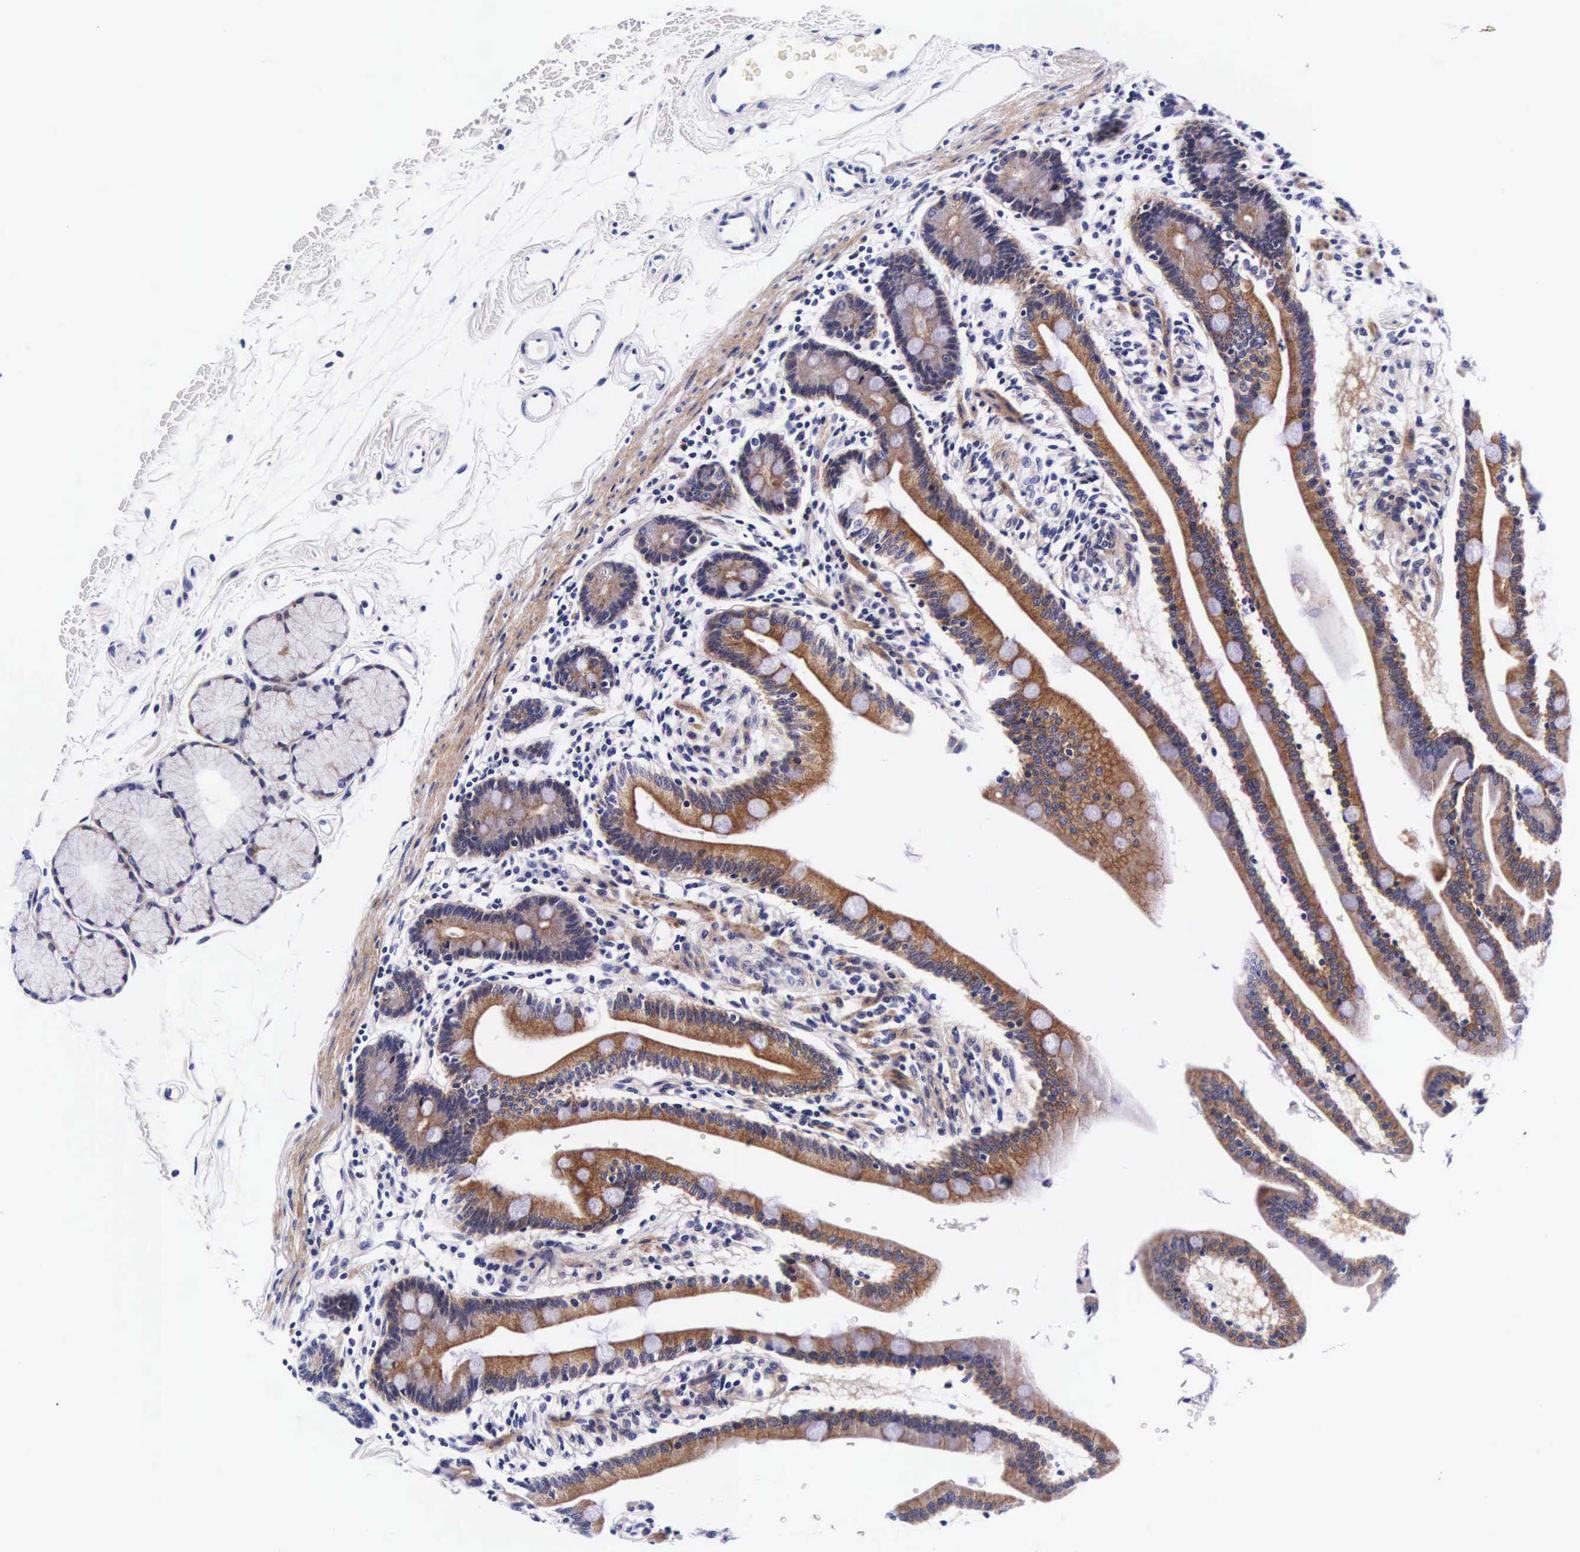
{"staining": {"intensity": "weak", "quantity": "25%-75%", "location": "cytoplasmic/membranous"}, "tissue": "duodenum", "cell_type": "Glandular cells", "image_type": "normal", "snomed": [{"axis": "morphology", "description": "Normal tissue, NOS"}, {"axis": "topography", "description": "Duodenum"}], "caption": "Immunohistochemical staining of unremarkable human duodenum displays weak cytoplasmic/membranous protein positivity in approximately 25%-75% of glandular cells.", "gene": "UPRT", "patient": {"sex": "female", "age": 77}}